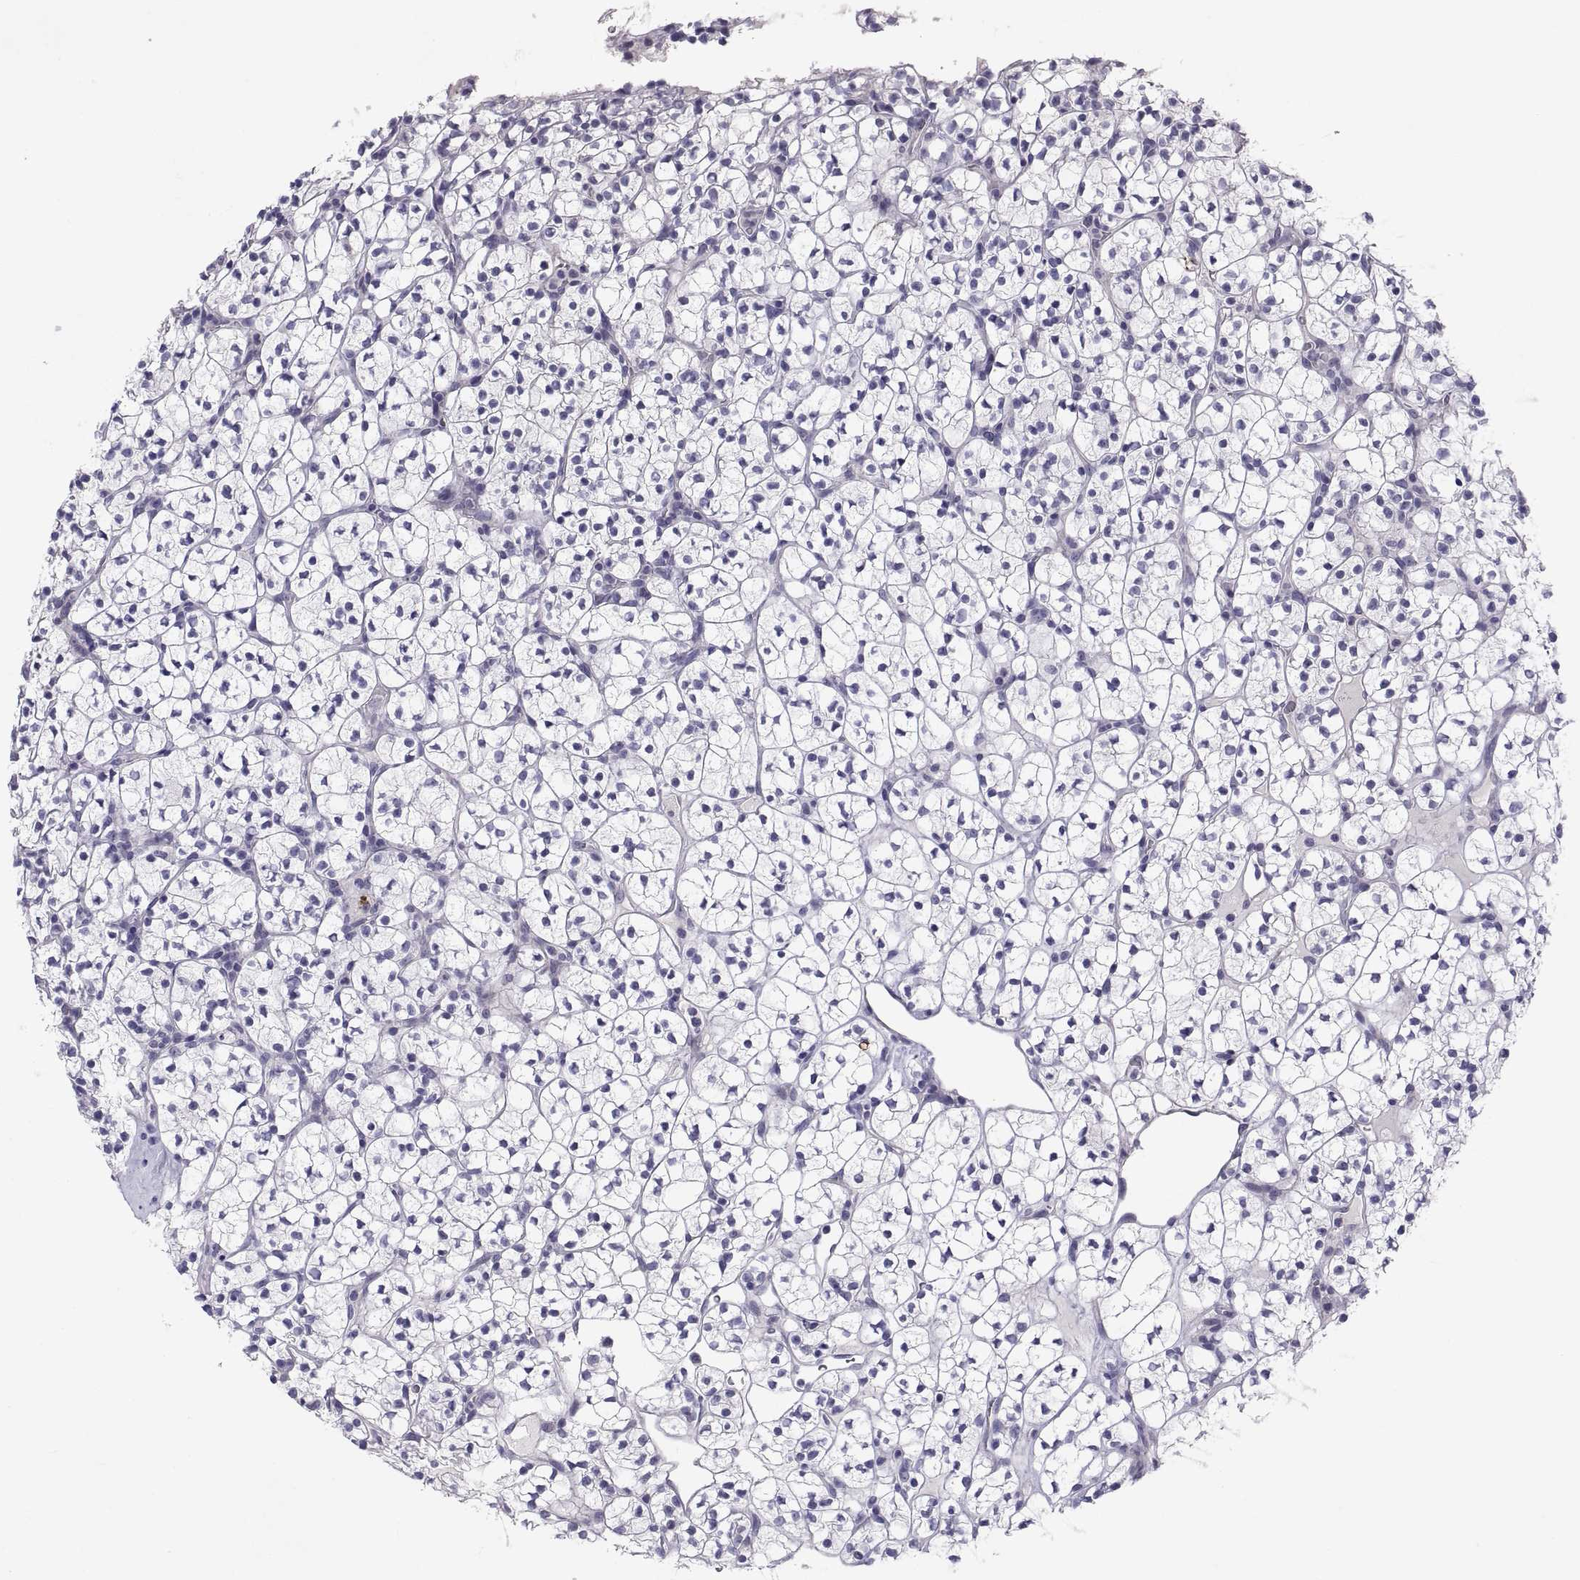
{"staining": {"intensity": "negative", "quantity": "none", "location": "none"}, "tissue": "renal cancer", "cell_type": "Tumor cells", "image_type": "cancer", "snomed": [{"axis": "morphology", "description": "Adenocarcinoma, NOS"}, {"axis": "topography", "description": "Kidney"}], "caption": "IHC of renal cancer (adenocarcinoma) displays no expression in tumor cells.", "gene": "TEX13A", "patient": {"sex": "female", "age": 89}}